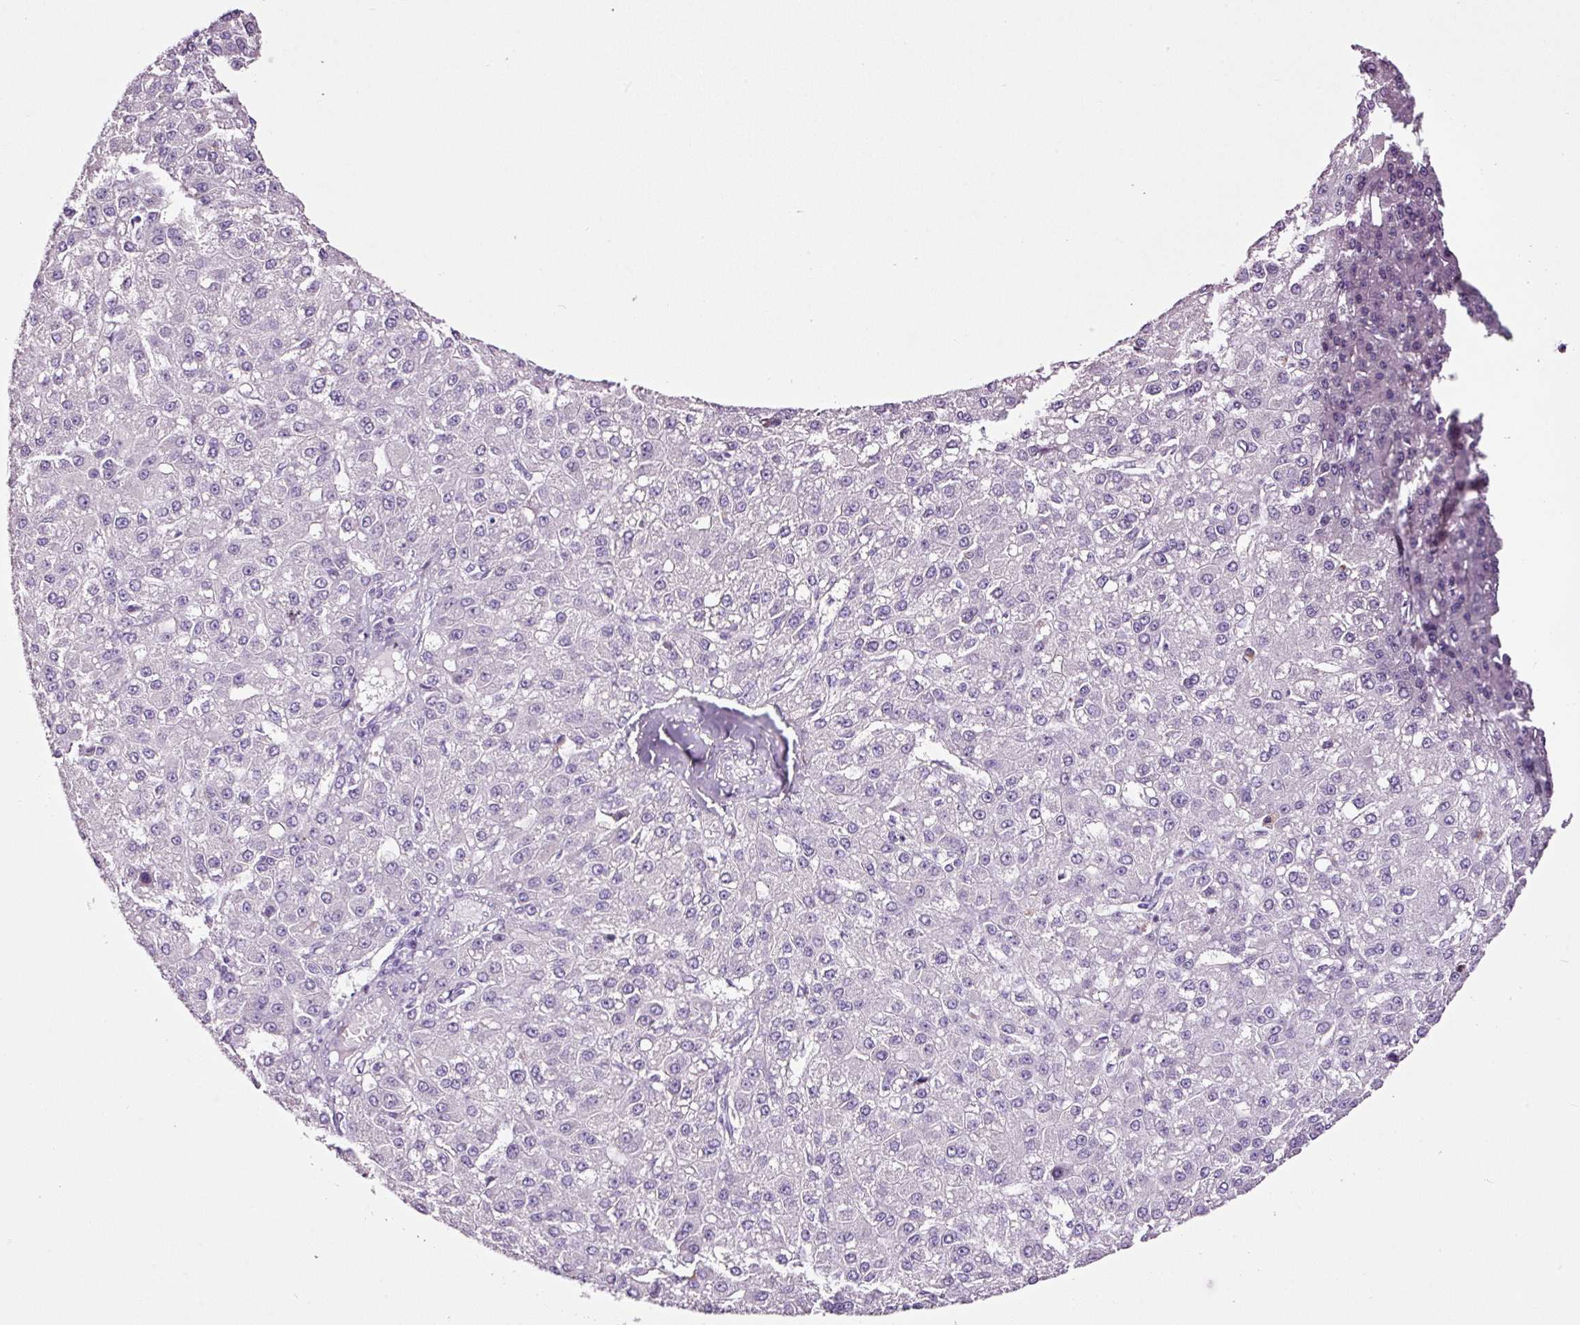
{"staining": {"intensity": "negative", "quantity": "none", "location": "none"}, "tissue": "liver cancer", "cell_type": "Tumor cells", "image_type": "cancer", "snomed": [{"axis": "morphology", "description": "Carcinoma, Hepatocellular, NOS"}, {"axis": "topography", "description": "Liver"}], "caption": "Immunohistochemistry (IHC) histopathology image of neoplastic tissue: liver cancer stained with DAB (3,3'-diaminobenzidine) exhibits no significant protein expression in tumor cells.", "gene": "RTF2", "patient": {"sex": "male", "age": 67}}